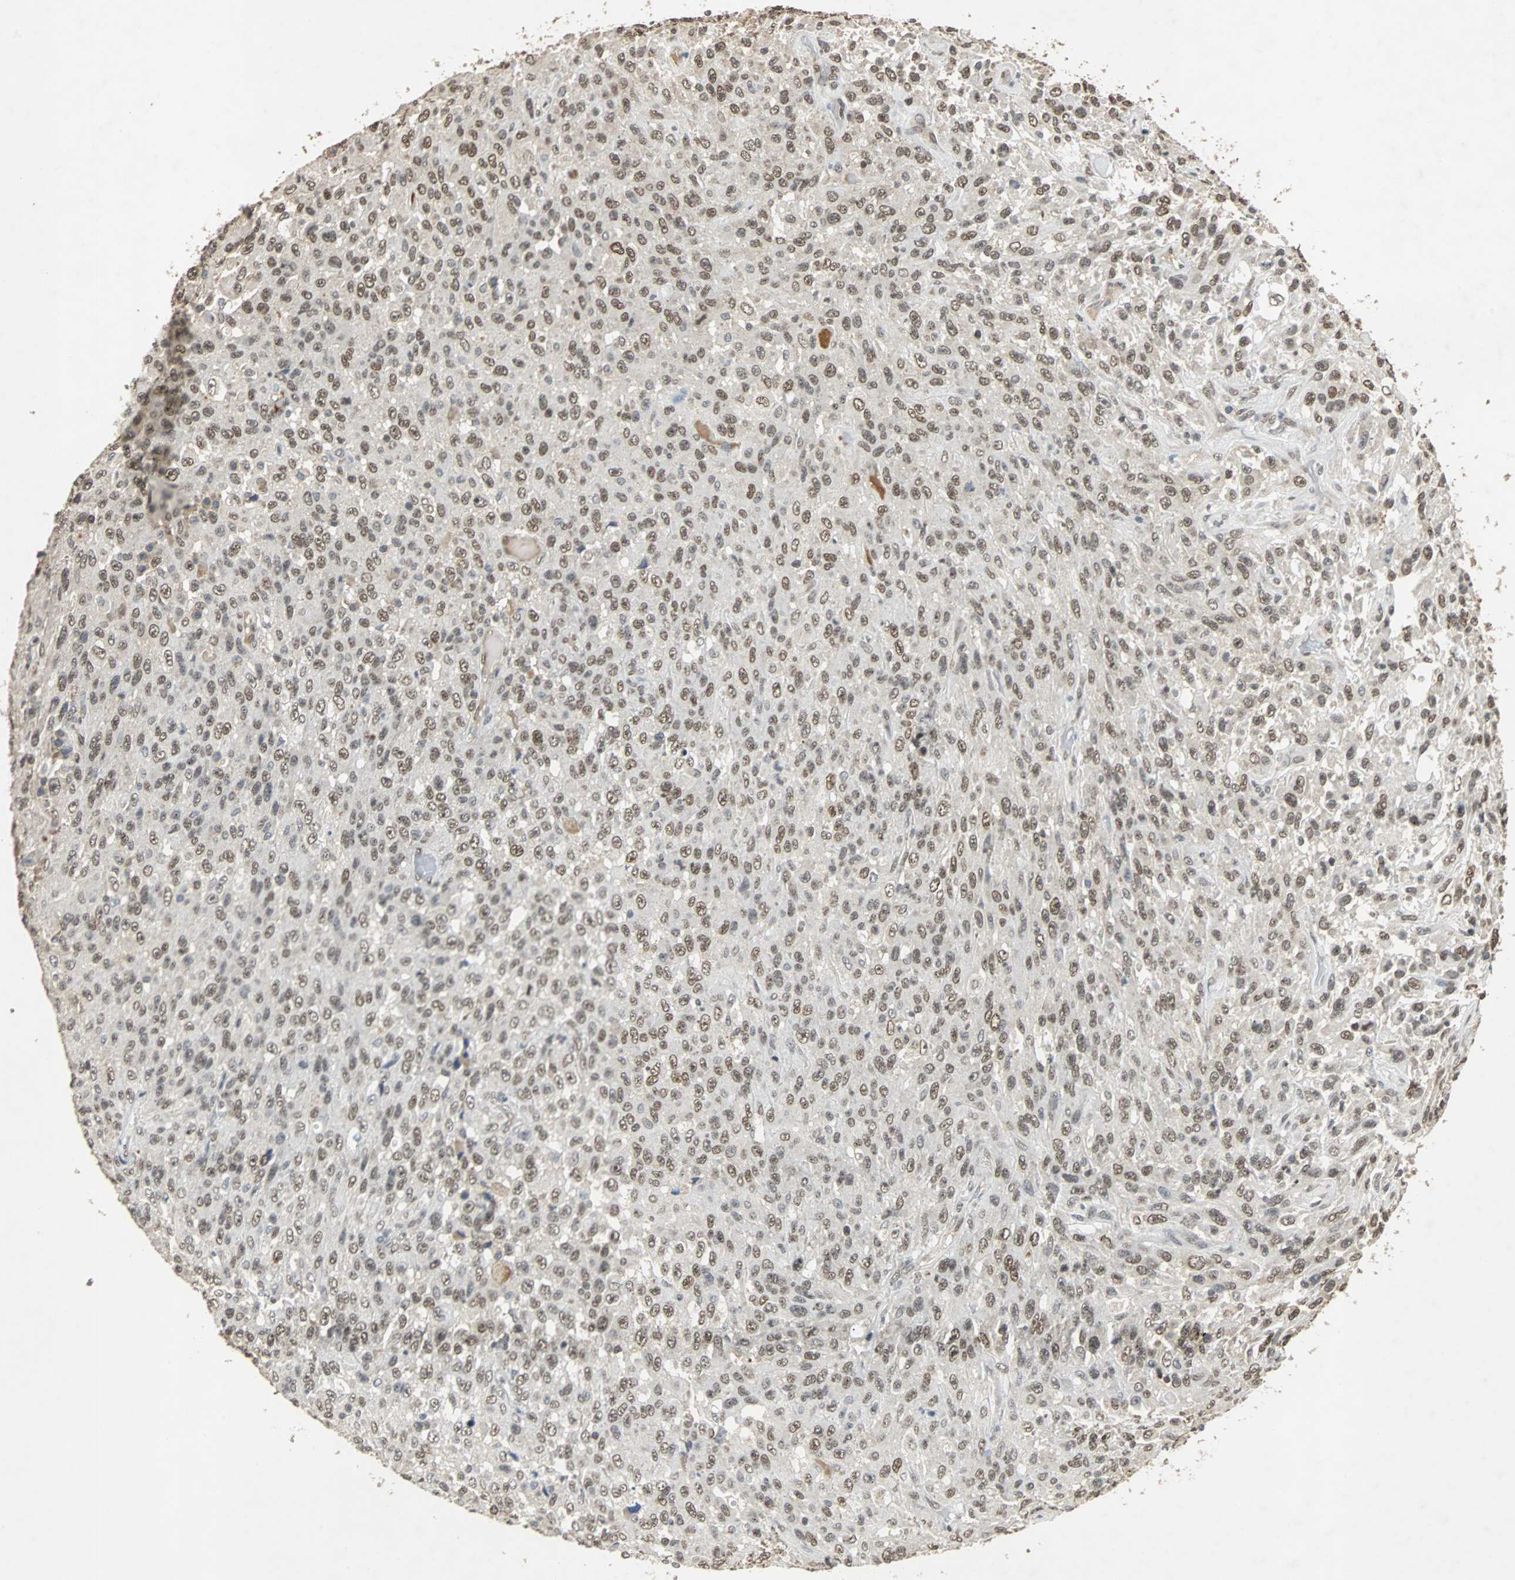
{"staining": {"intensity": "moderate", "quantity": ">75%", "location": "nuclear"}, "tissue": "urothelial cancer", "cell_type": "Tumor cells", "image_type": "cancer", "snomed": [{"axis": "morphology", "description": "Urothelial carcinoma, High grade"}, {"axis": "topography", "description": "Urinary bladder"}], "caption": "Immunohistochemical staining of human urothelial cancer demonstrates medium levels of moderate nuclear positivity in about >75% of tumor cells.", "gene": "PHC1", "patient": {"sex": "male", "age": 66}}